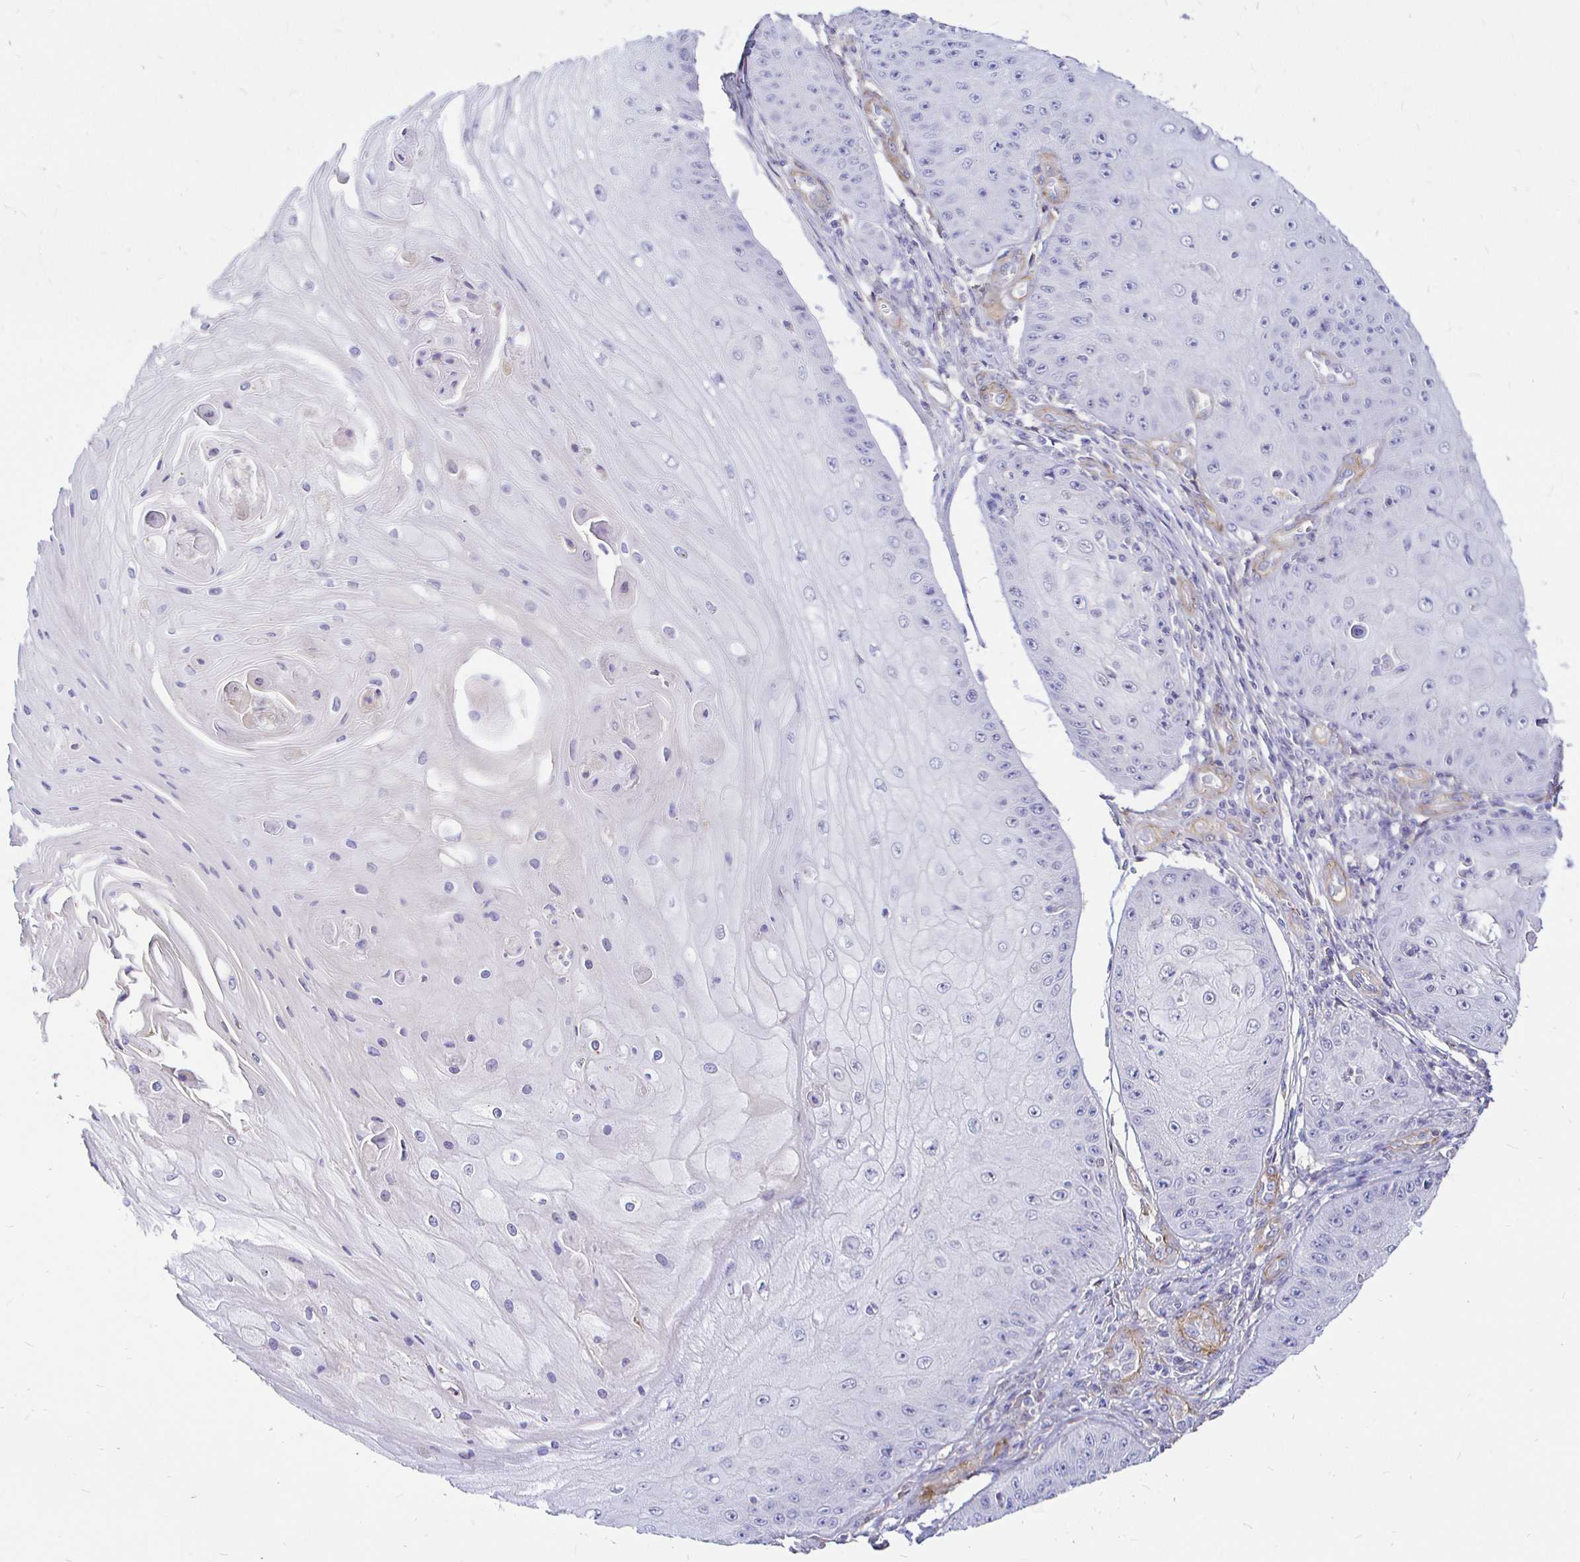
{"staining": {"intensity": "negative", "quantity": "none", "location": "none"}, "tissue": "skin cancer", "cell_type": "Tumor cells", "image_type": "cancer", "snomed": [{"axis": "morphology", "description": "Squamous cell carcinoma, NOS"}, {"axis": "topography", "description": "Skin"}], "caption": "An immunohistochemistry micrograph of skin cancer is shown. There is no staining in tumor cells of skin cancer.", "gene": "PALM2AKAP2", "patient": {"sex": "male", "age": 70}}